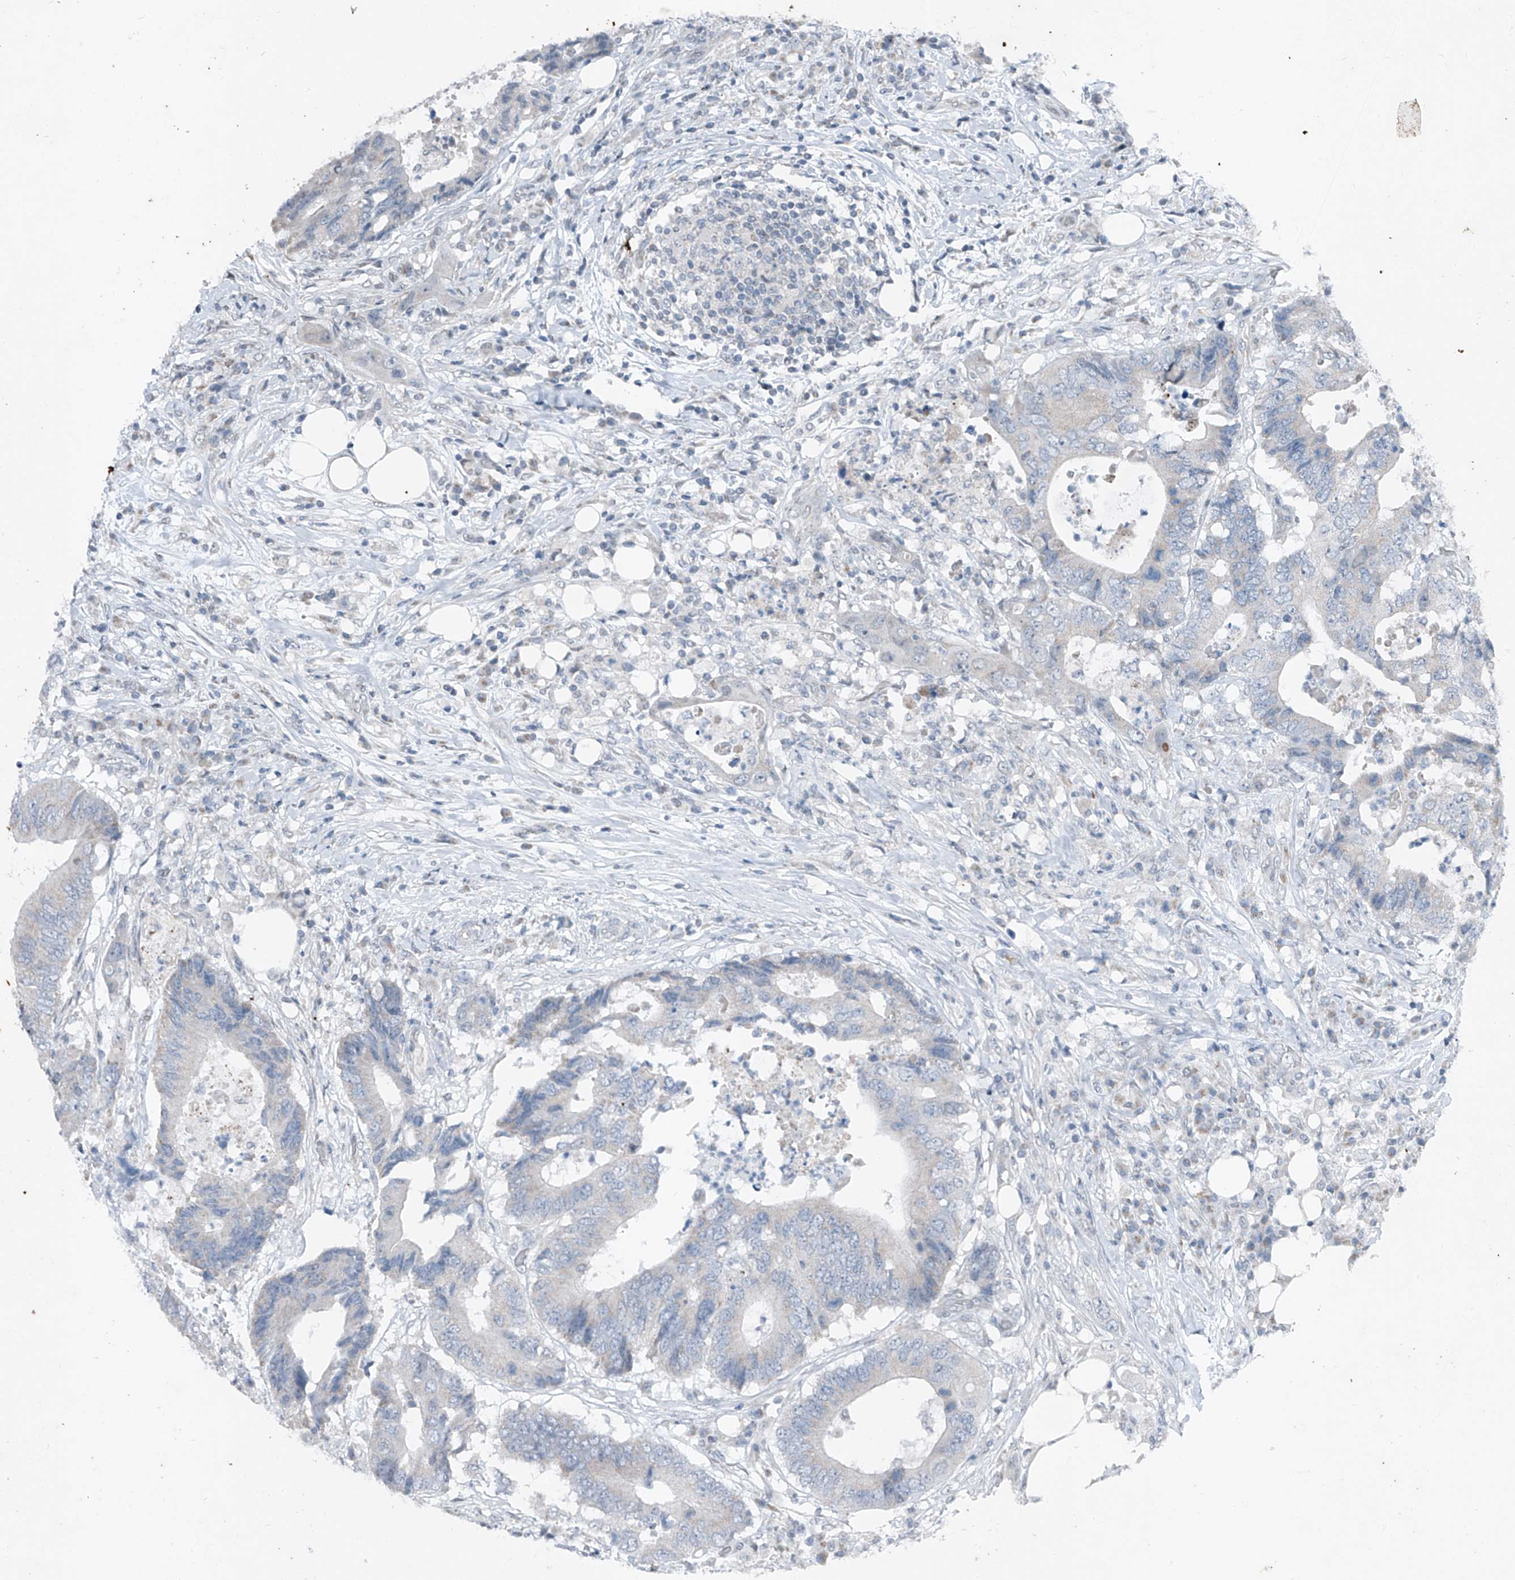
{"staining": {"intensity": "negative", "quantity": "none", "location": "none"}, "tissue": "colorectal cancer", "cell_type": "Tumor cells", "image_type": "cancer", "snomed": [{"axis": "morphology", "description": "Adenocarcinoma, NOS"}, {"axis": "topography", "description": "Colon"}], "caption": "Immunohistochemical staining of human adenocarcinoma (colorectal) reveals no significant positivity in tumor cells.", "gene": "DYRK1B", "patient": {"sex": "male", "age": 71}}